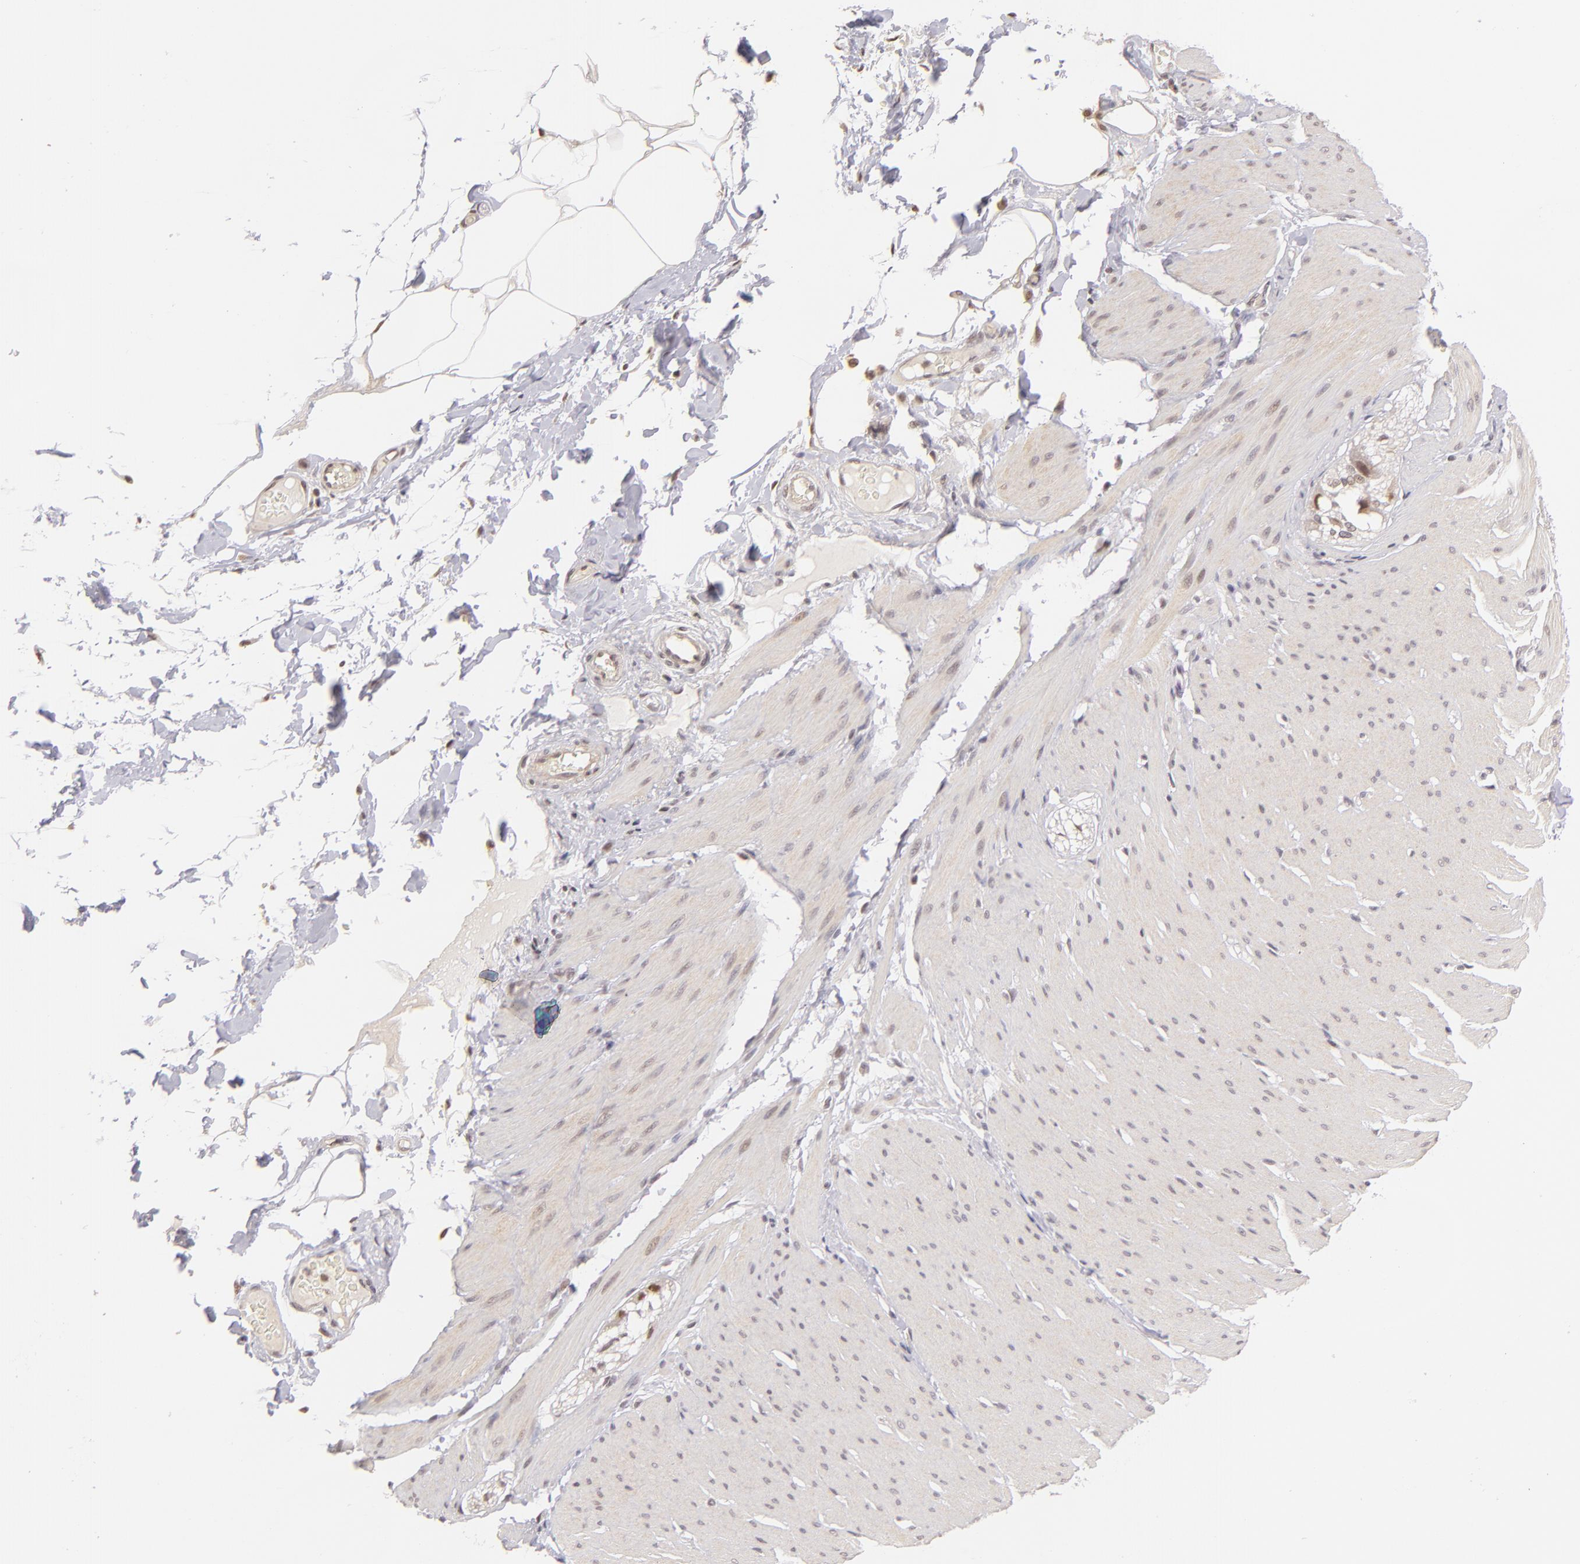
{"staining": {"intensity": "negative", "quantity": "none", "location": "none"}, "tissue": "smooth muscle", "cell_type": "Smooth muscle cells", "image_type": "normal", "snomed": [{"axis": "morphology", "description": "Normal tissue, NOS"}, {"axis": "topography", "description": "Smooth muscle"}, {"axis": "topography", "description": "Colon"}], "caption": "A high-resolution photomicrograph shows IHC staining of normal smooth muscle, which reveals no significant positivity in smooth muscle cells.", "gene": "RARB", "patient": {"sex": "male", "age": 67}}